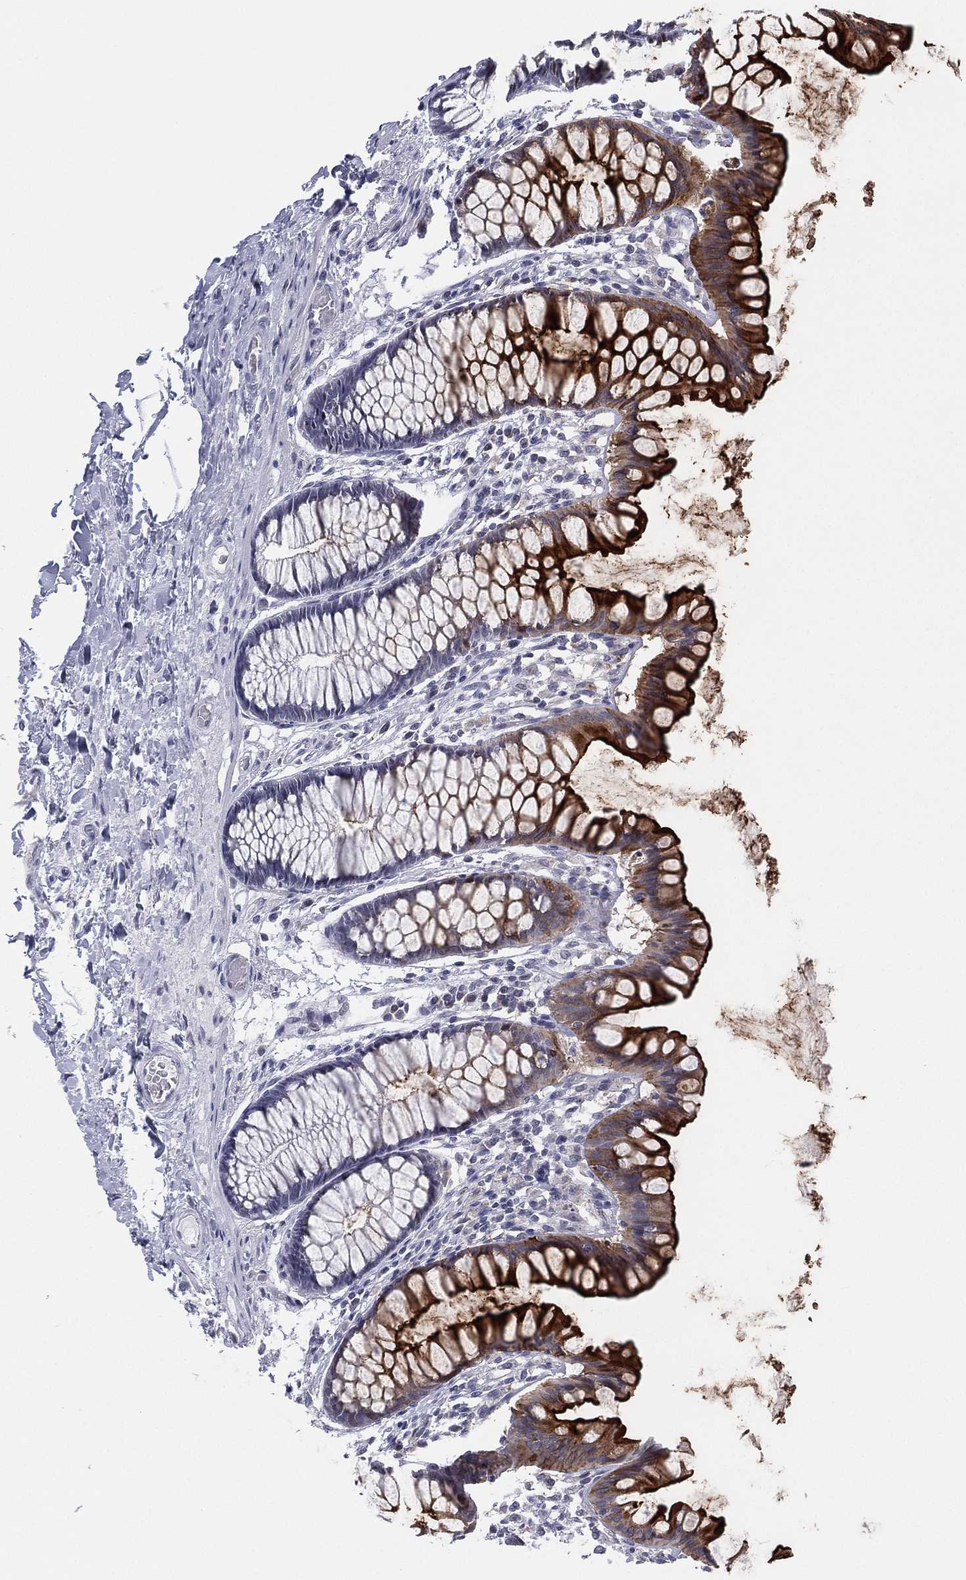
{"staining": {"intensity": "negative", "quantity": "none", "location": "none"}, "tissue": "colon", "cell_type": "Endothelial cells", "image_type": "normal", "snomed": [{"axis": "morphology", "description": "Normal tissue, NOS"}, {"axis": "topography", "description": "Colon"}], "caption": "Immunohistochemical staining of unremarkable human colon exhibits no significant staining in endothelial cells.", "gene": "CD177", "patient": {"sex": "female", "age": 65}}